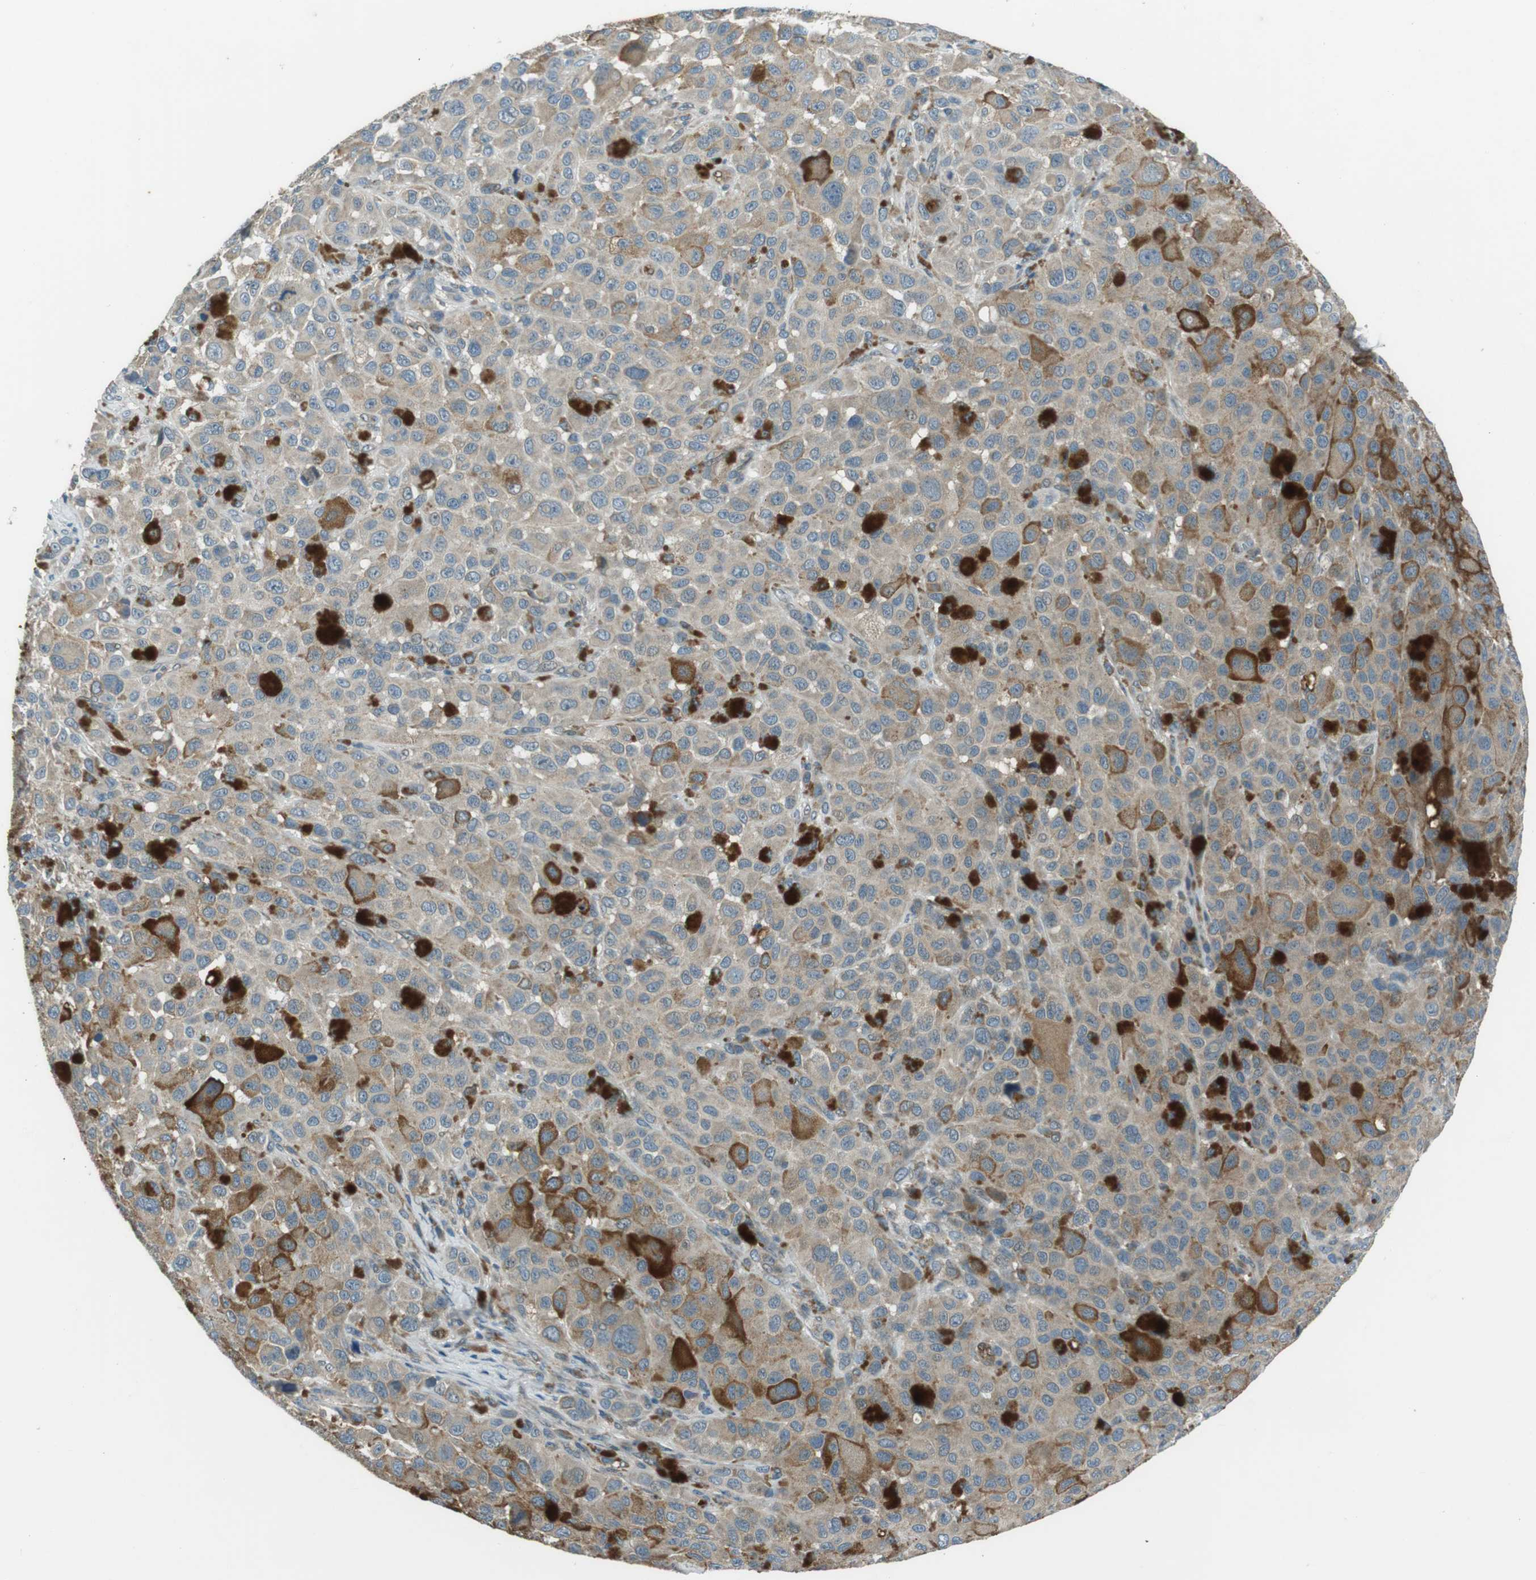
{"staining": {"intensity": "weak", "quantity": ">75%", "location": "cytoplasmic/membranous"}, "tissue": "melanoma", "cell_type": "Tumor cells", "image_type": "cancer", "snomed": [{"axis": "morphology", "description": "Malignant melanoma, NOS"}, {"axis": "topography", "description": "Skin"}], "caption": "About >75% of tumor cells in human melanoma exhibit weak cytoplasmic/membranous protein staining as visualized by brown immunohistochemical staining.", "gene": "MFAP3", "patient": {"sex": "male", "age": 96}}